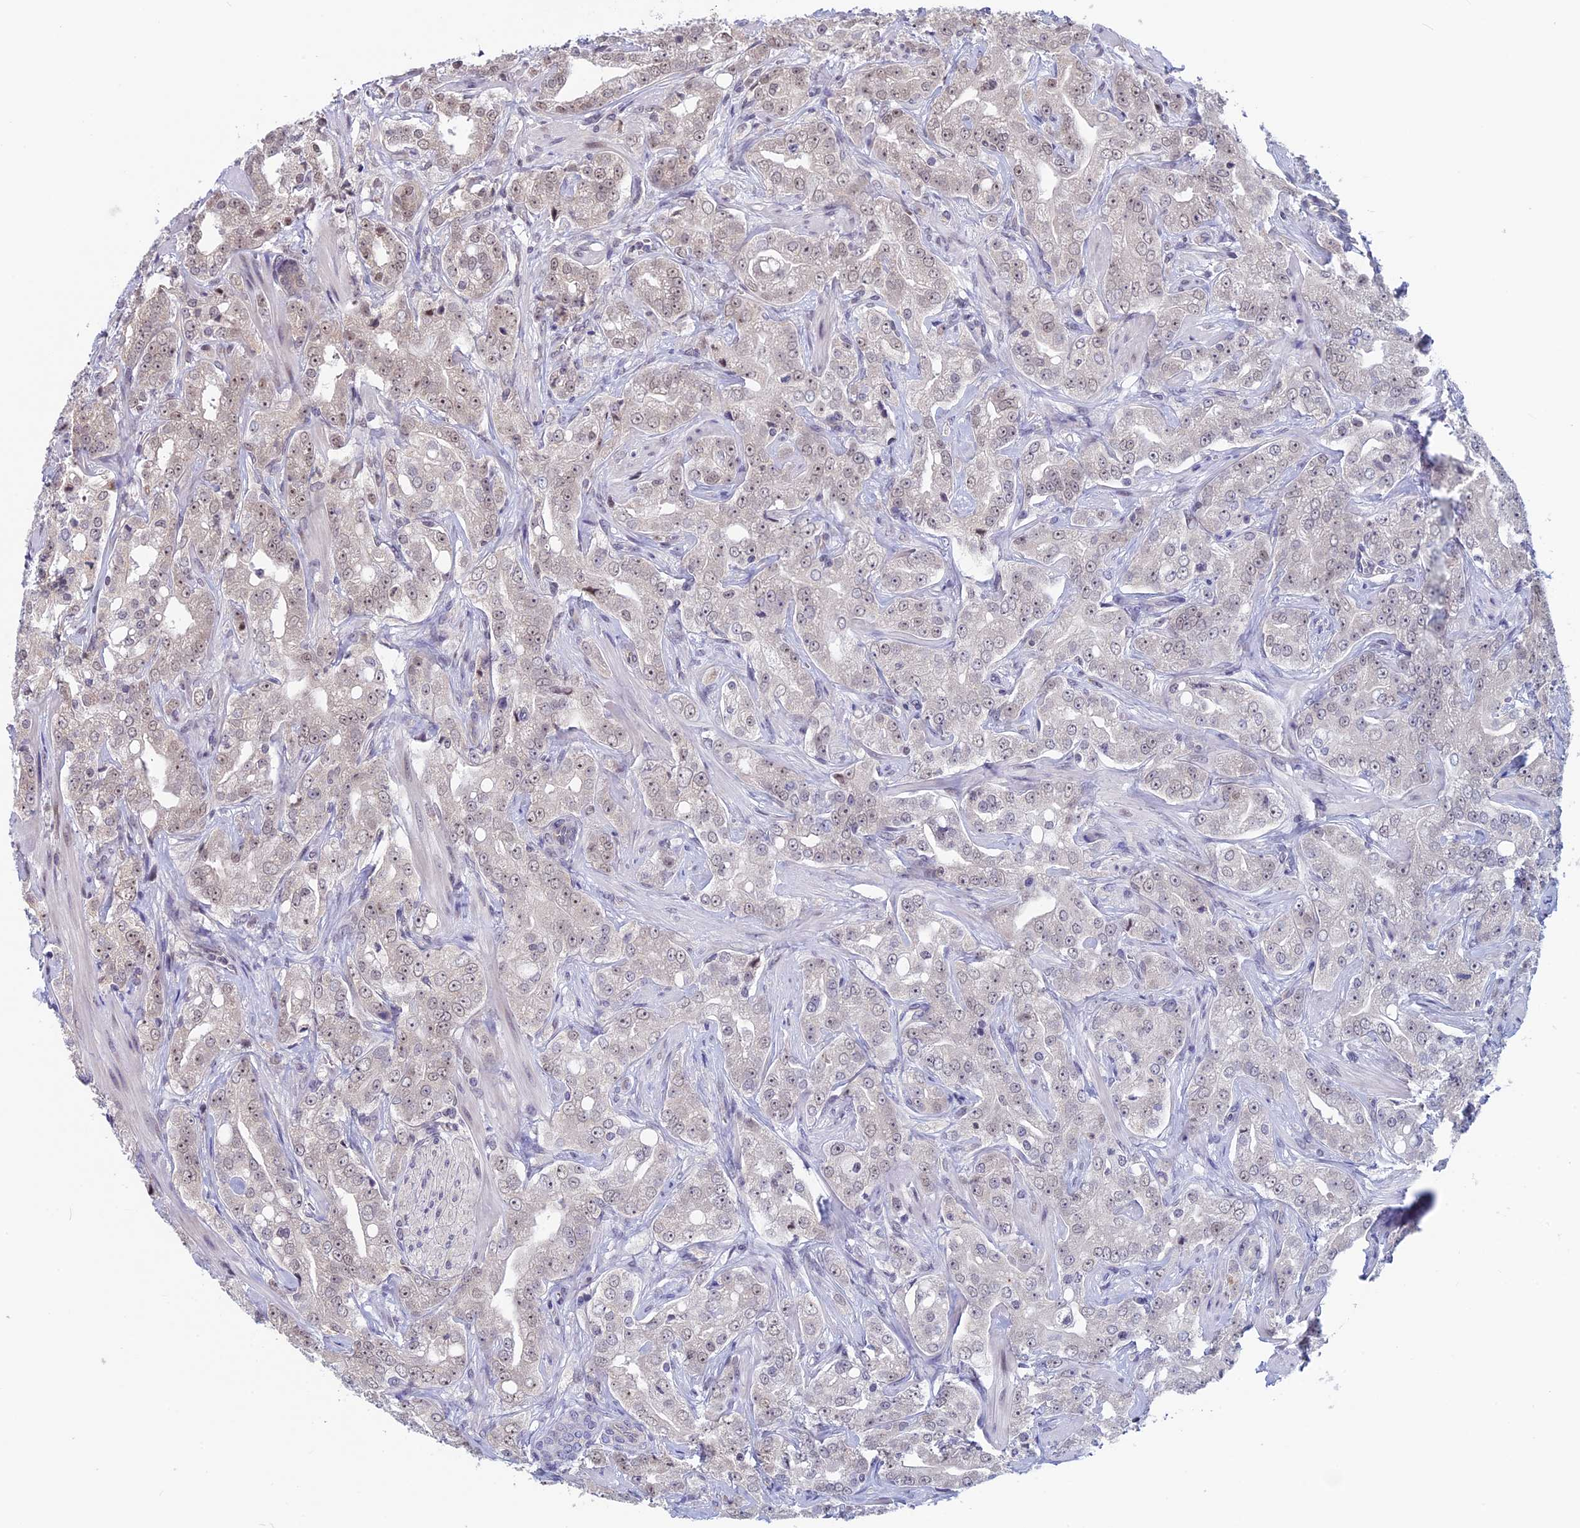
{"staining": {"intensity": "weak", "quantity": "25%-75%", "location": "nuclear"}, "tissue": "prostate cancer", "cell_type": "Tumor cells", "image_type": "cancer", "snomed": [{"axis": "morphology", "description": "Adenocarcinoma, Low grade"}, {"axis": "topography", "description": "Prostate"}], "caption": "Protein expression analysis of prostate low-grade adenocarcinoma shows weak nuclear positivity in about 25%-75% of tumor cells. (Brightfield microscopy of DAB IHC at high magnification).", "gene": "SPIRE1", "patient": {"sex": "male", "age": 67}}